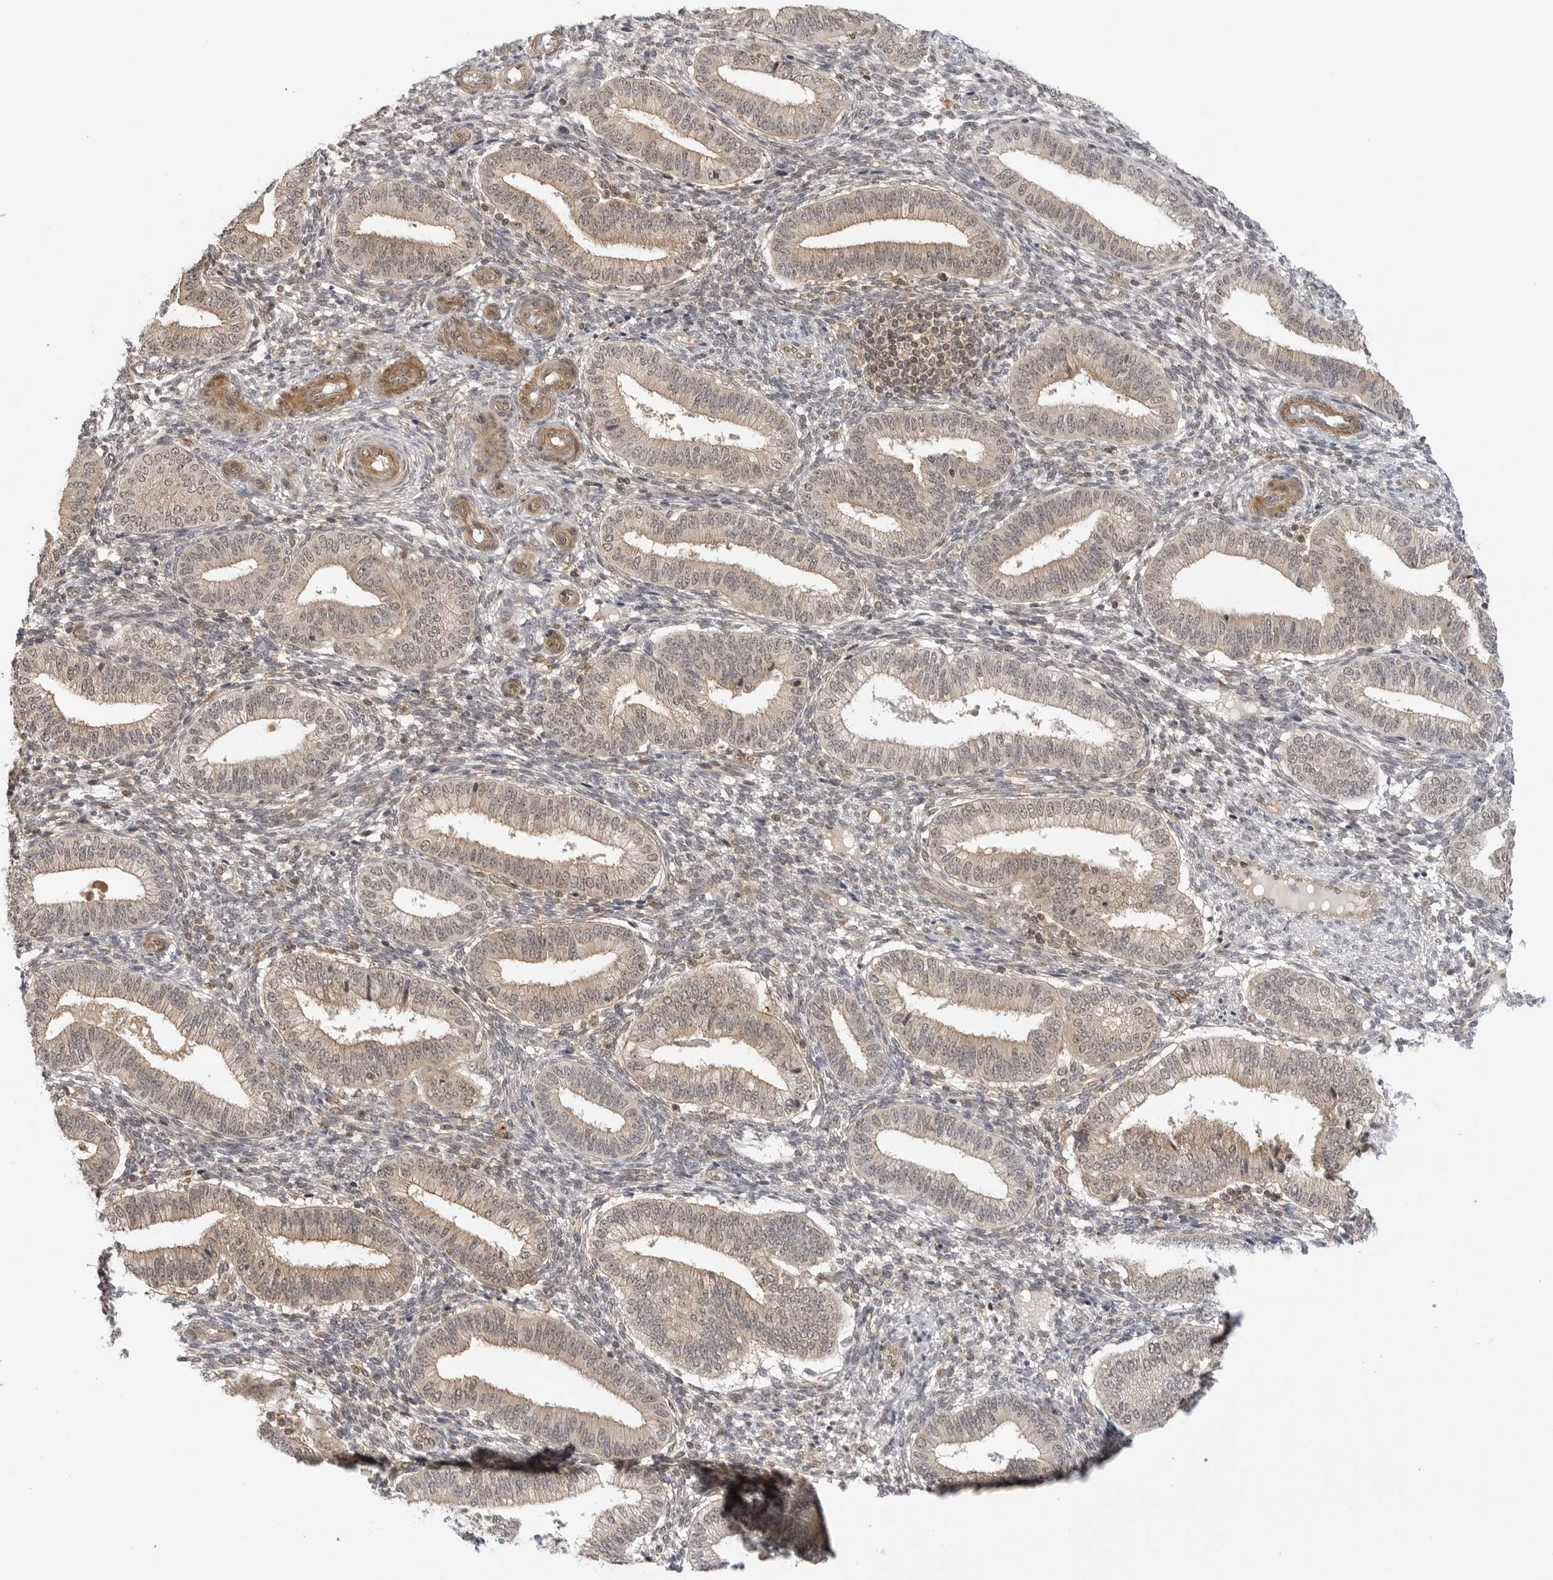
{"staining": {"intensity": "weak", "quantity": "<25%", "location": "cytoplasmic/membranous,nuclear"}, "tissue": "endometrium", "cell_type": "Cells in endometrial stroma", "image_type": "normal", "snomed": [{"axis": "morphology", "description": "Normal tissue, NOS"}, {"axis": "topography", "description": "Endometrium"}], "caption": "This is a micrograph of immunohistochemistry (IHC) staining of normal endometrium, which shows no staining in cells in endometrial stroma.", "gene": "MAP2K5", "patient": {"sex": "female", "age": 39}}